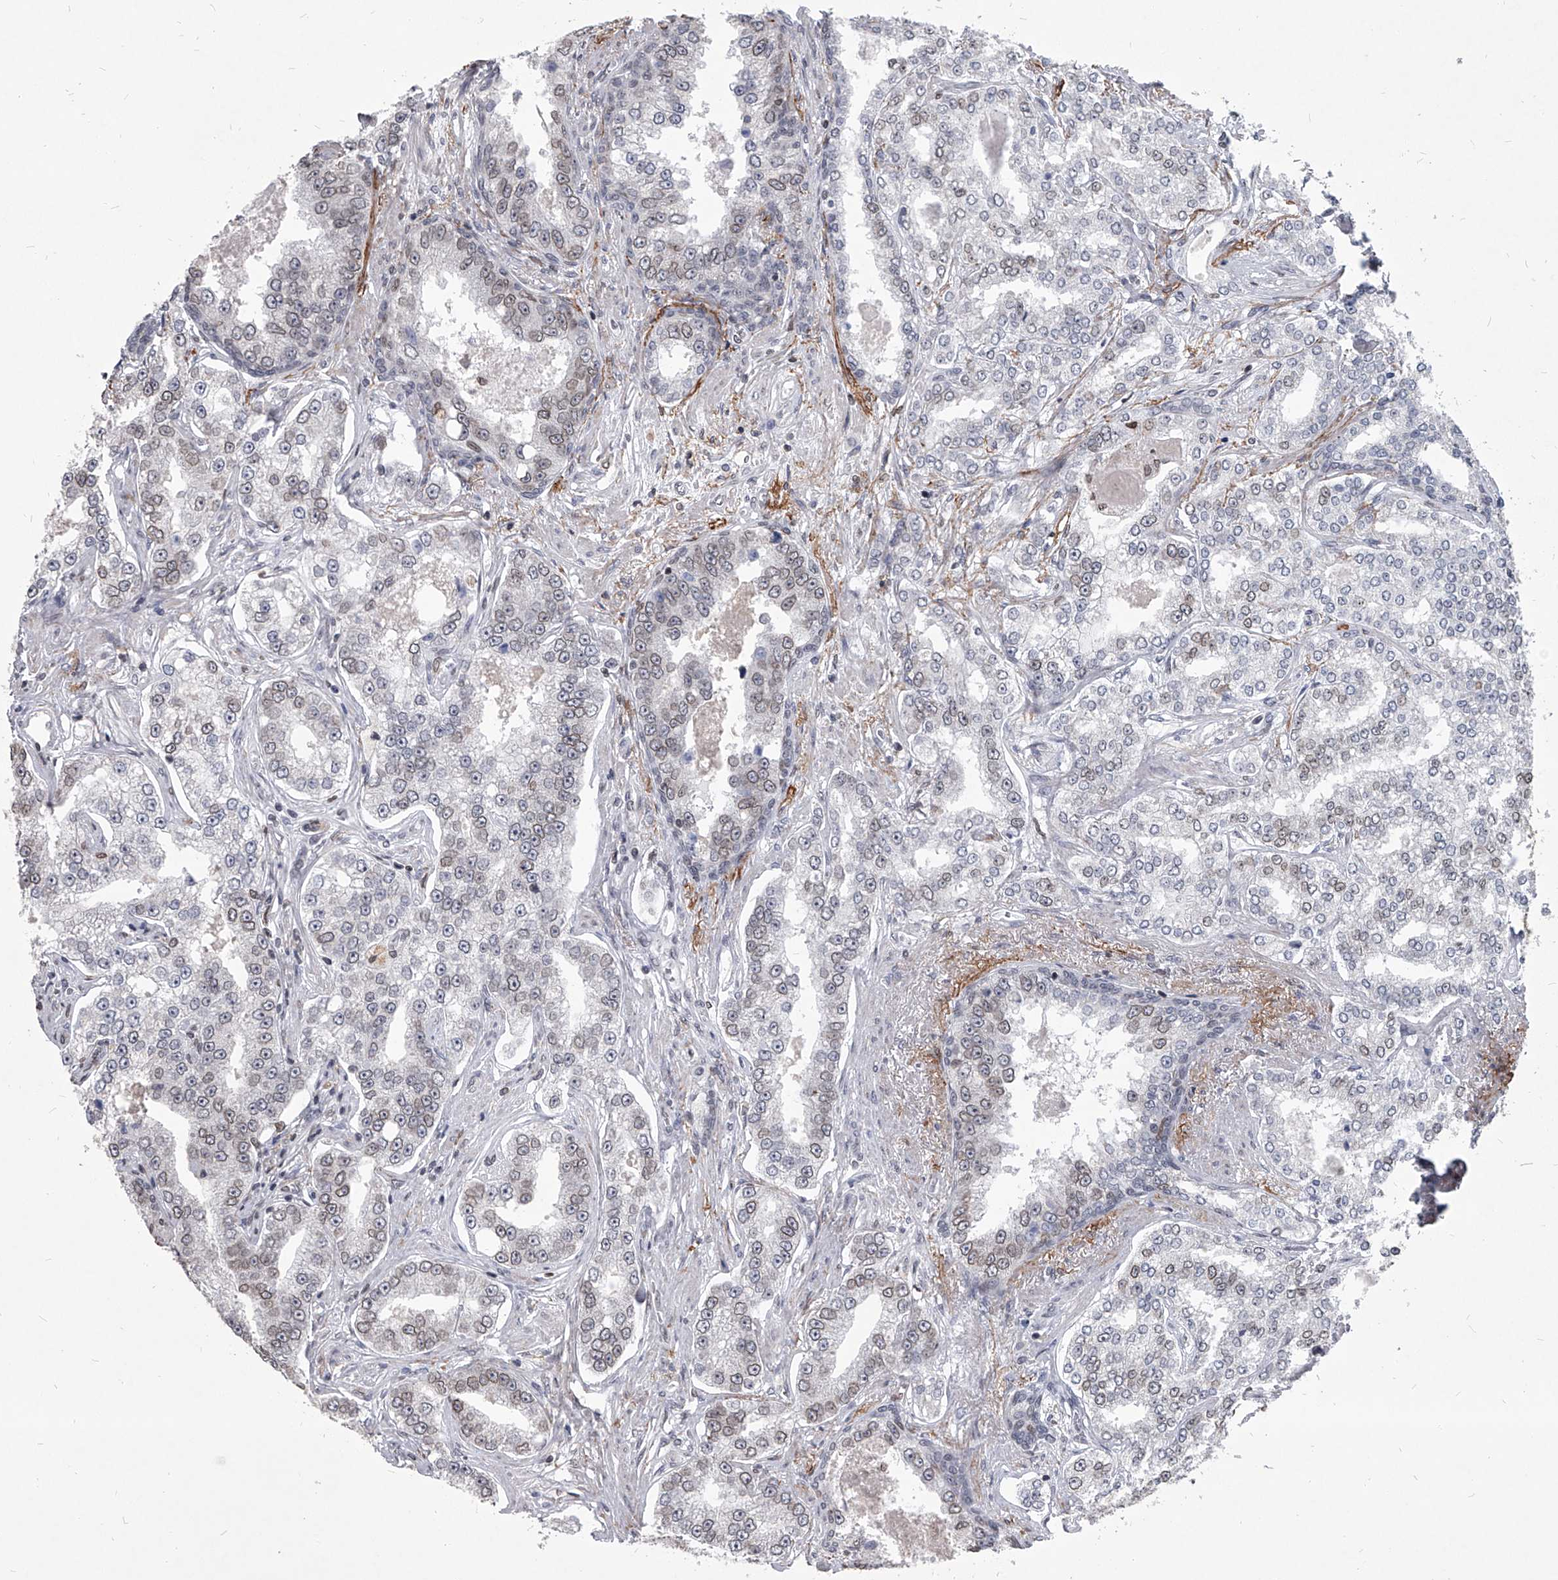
{"staining": {"intensity": "weak", "quantity": "25%-75%", "location": "nuclear"}, "tissue": "prostate cancer", "cell_type": "Tumor cells", "image_type": "cancer", "snomed": [{"axis": "morphology", "description": "Normal tissue, NOS"}, {"axis": "morphology", "description": "Adenocarcinoma, High grade"}, {"axis": "topography", "description": "Prostate"}], "caption": "Immunohistochemical staining of human prostate adenocarcinoma (high-grade) exhibits weak nuclear protein staining in approximately 25%-75% of tumor cells. (Brightfield microscopy of DAB IHC at high magnification).", "gene": "PPIL4", "patient": {"sex": "male", "age": 83}}